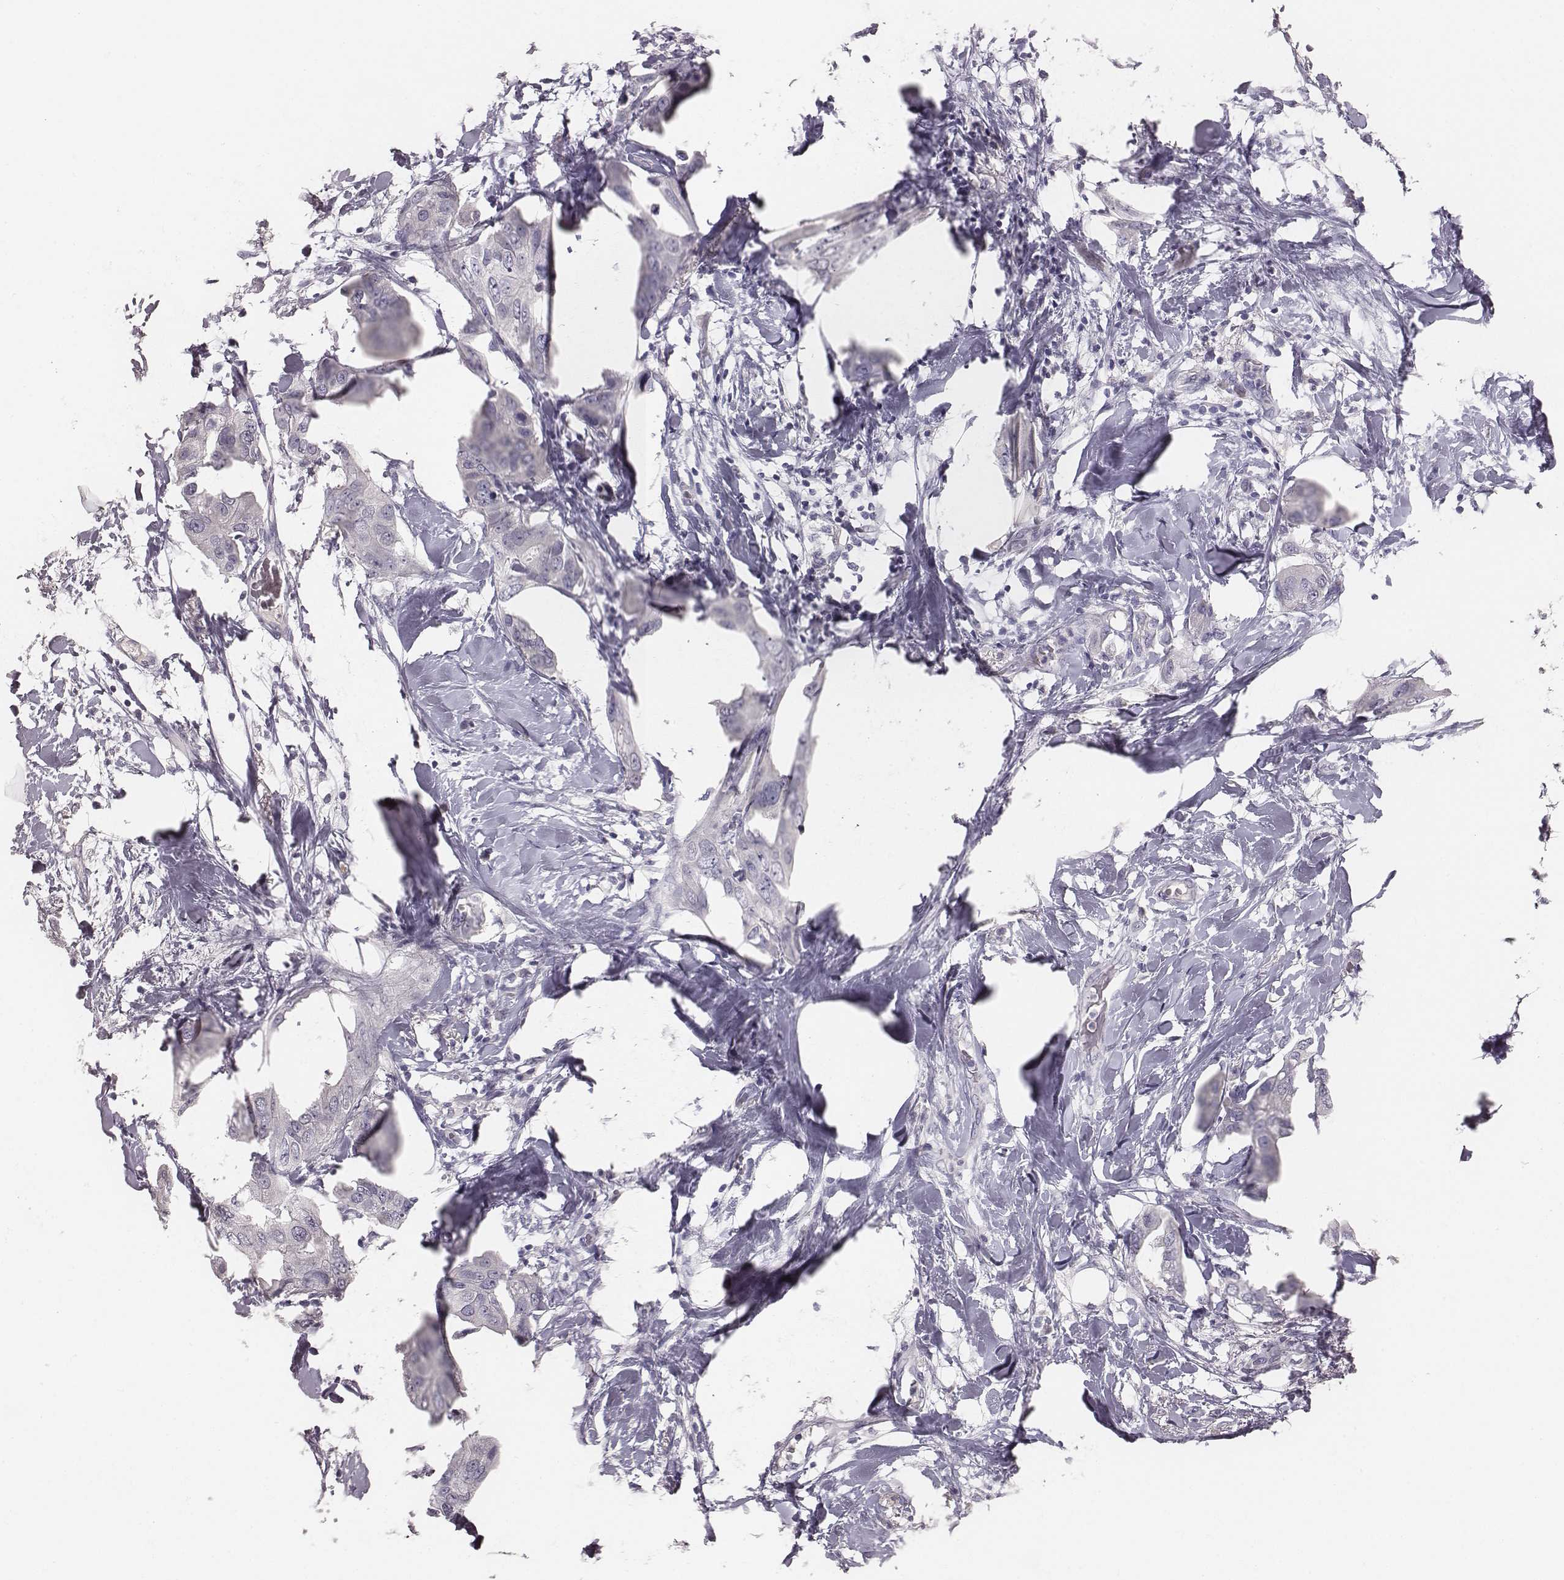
{"staining": {"intensity": "negative", "quantity": "none", "location": "none"}, "tissue": "breast cancer", "cell_type": "Tumor cells", "image_type": "cancer", "snomed": [{"axis": "morphology", "description": "Normal tissue, NOS"}, {"axis": "morphology", "description": "Duct carcinoma"}, {"axis": "topography", "description": "Breast"}], "caption": "Intraductal carcinoma (breast) was stained to show a protein in brown. There is no significant positivity in tumor cells. (DAB (3,3'-diaminobenzidine) IHC with hematoxylin counter stain).", "gene": "MYH6", "patient": {"sex": "female", "age": 40}}